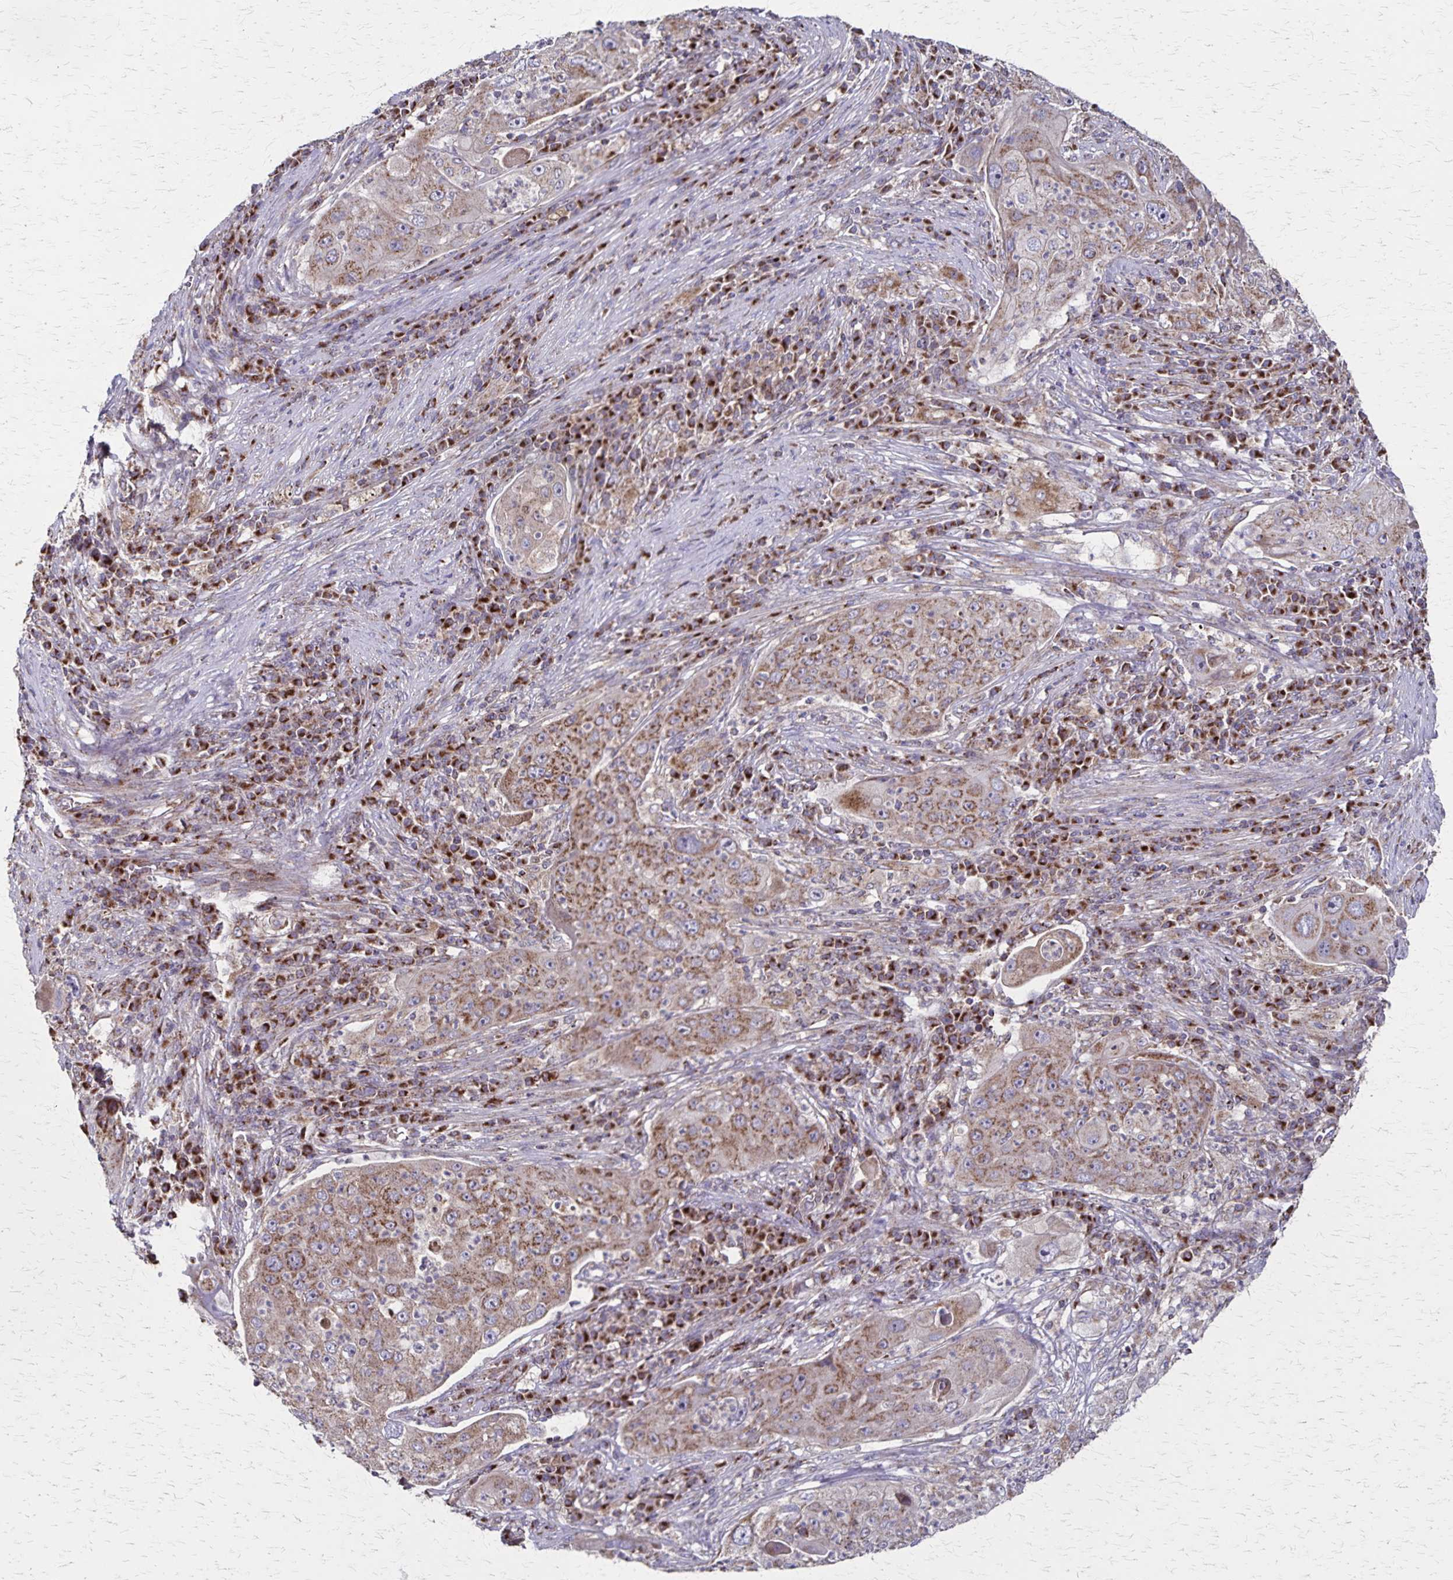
{"staining": {"intensity": "moderate", "quantity": "25%-75%", "location": "cytoplasmic/membranous"}, "tissue": "lung cancer", "cell_type": "Tumor cells", "image_type": "cancer", "snomed": [{"axis": "morphology", "description": "Squamous cell carcinoma, NOS"}, {"axis": "topography", "description": "Lung"}], "caption": "There is medium levels of moderate cytoplasmic/membranous positivity in tumor cells of lung squamous cell carcinoma, as demonstrated by immunohistochemical staining (brown color).", "gene": "NFS1", "patient": {"sex": "female", "age": 59}}